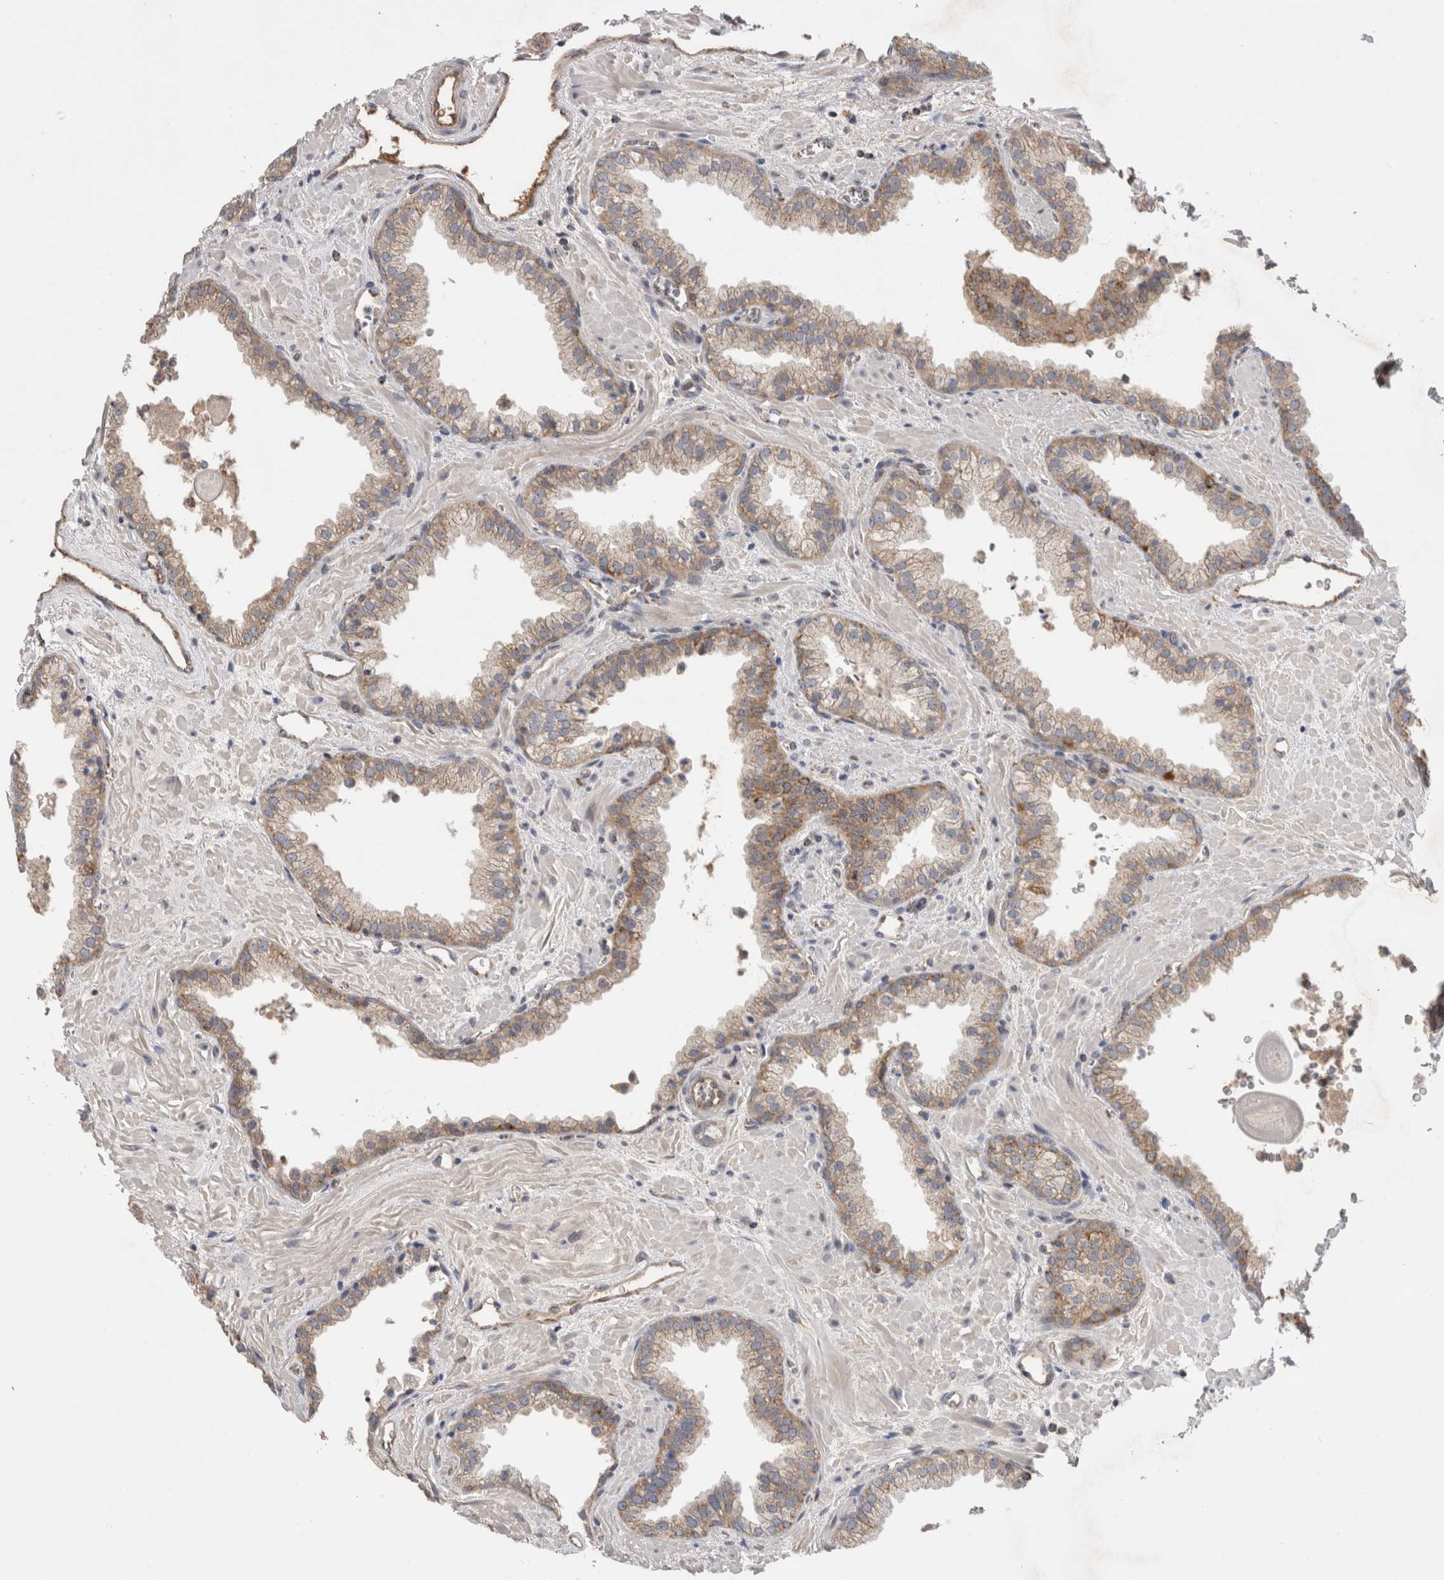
{"staining": {"intensity": "weak", "quantity": ">75%", "location": "cytoplasmic/membranous"}, "tissue": "prostate cancer", "cell_type": "Tumor cells", "image_type": "cancer", "snomed": [{"axis": "morphology", "description": "Adenocarcinoma, Low grade"}, {"axis": "topography", "description": "Prostate"}], "caption": "Immunohistochemical staining of human prostate cancer (adenocarcinoma (low-grade)) displays low levels of weak cytoplasmic/membranous protein positivity in about >75% of tumor cells.", "gene": "DARS2", "patient": {"sex": "male", "age": 71}}